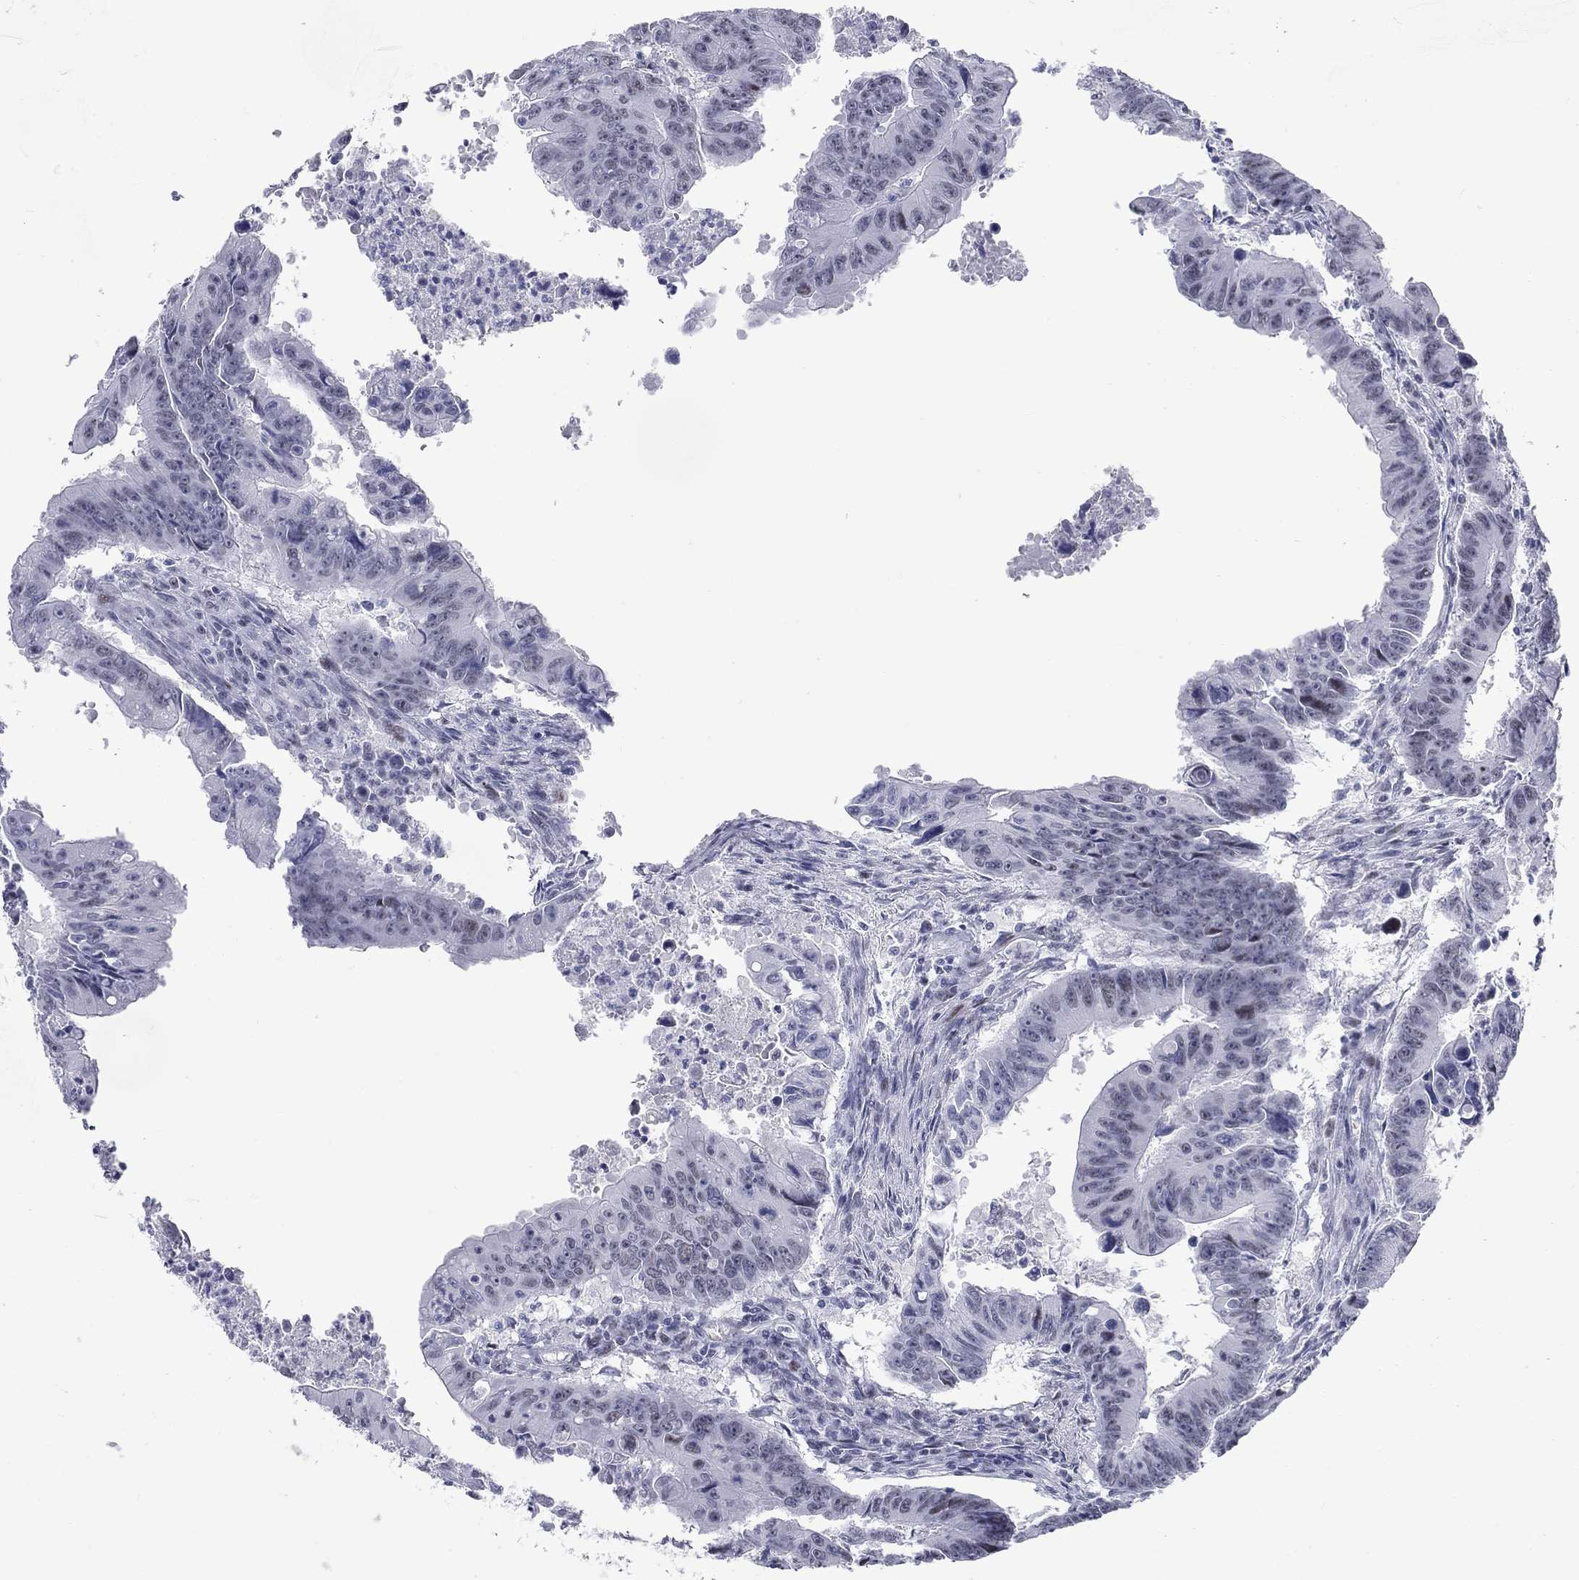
{"staining": {"intensity": "strong", "quantity": "<25%", "location": "nuclear"}, "tissue": "colorectal cancer", "cell_type": "Tumor cells", "image_type": "cancer", "snomed": [{"axis": "morphology", "description": "Adenocarcinoma, NOS"}, {"axis": "topography", "description": "Colon"}], "caption": "Brown immunohistochemical staining in human colorectal cancer reveals strong nuclear positivity in approximately <25% of tumor cells.", "gene": "ASF1B", "patient": {"sex": "female", "age": 87}}